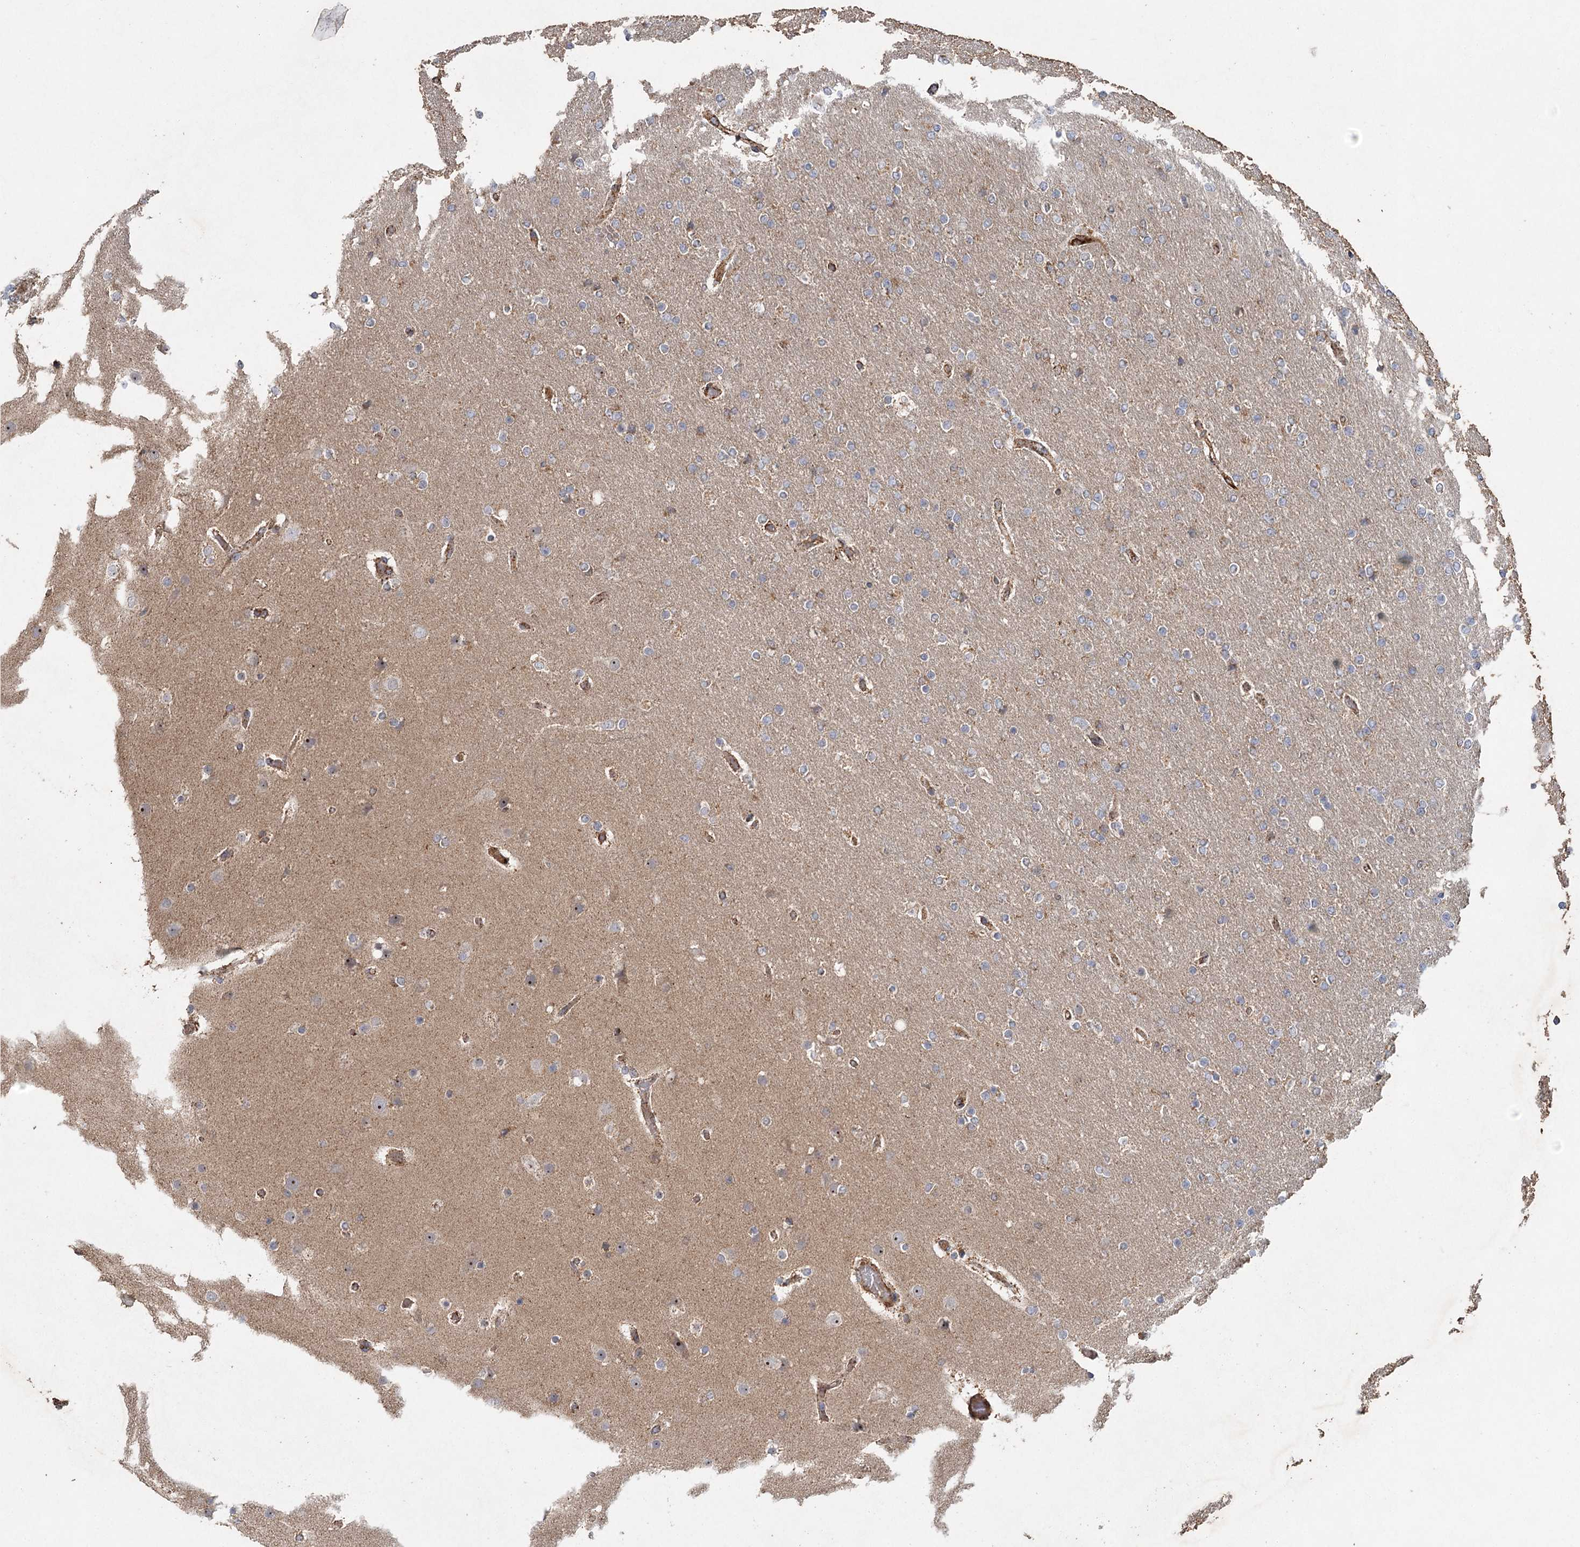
{"staining": {"intensity": "negative", "quantity": "none", "location": "none"}, "tissue": "glioma", "cell_type": "Tumor cells", "image_type": "cancer", "snomed": [{"axis": "morphology", "description": "Glioma, malignant, High grade"}, {"axis": "topography", "description": "Cerebral cortex"}], "caption": "Immunohistochemistry (IHC) of human malignant glioma (high-grade) reveals no expression in tumor cells.", "gene": "RAPGEF6", "patient": {"sex": "female", "age": 36}}